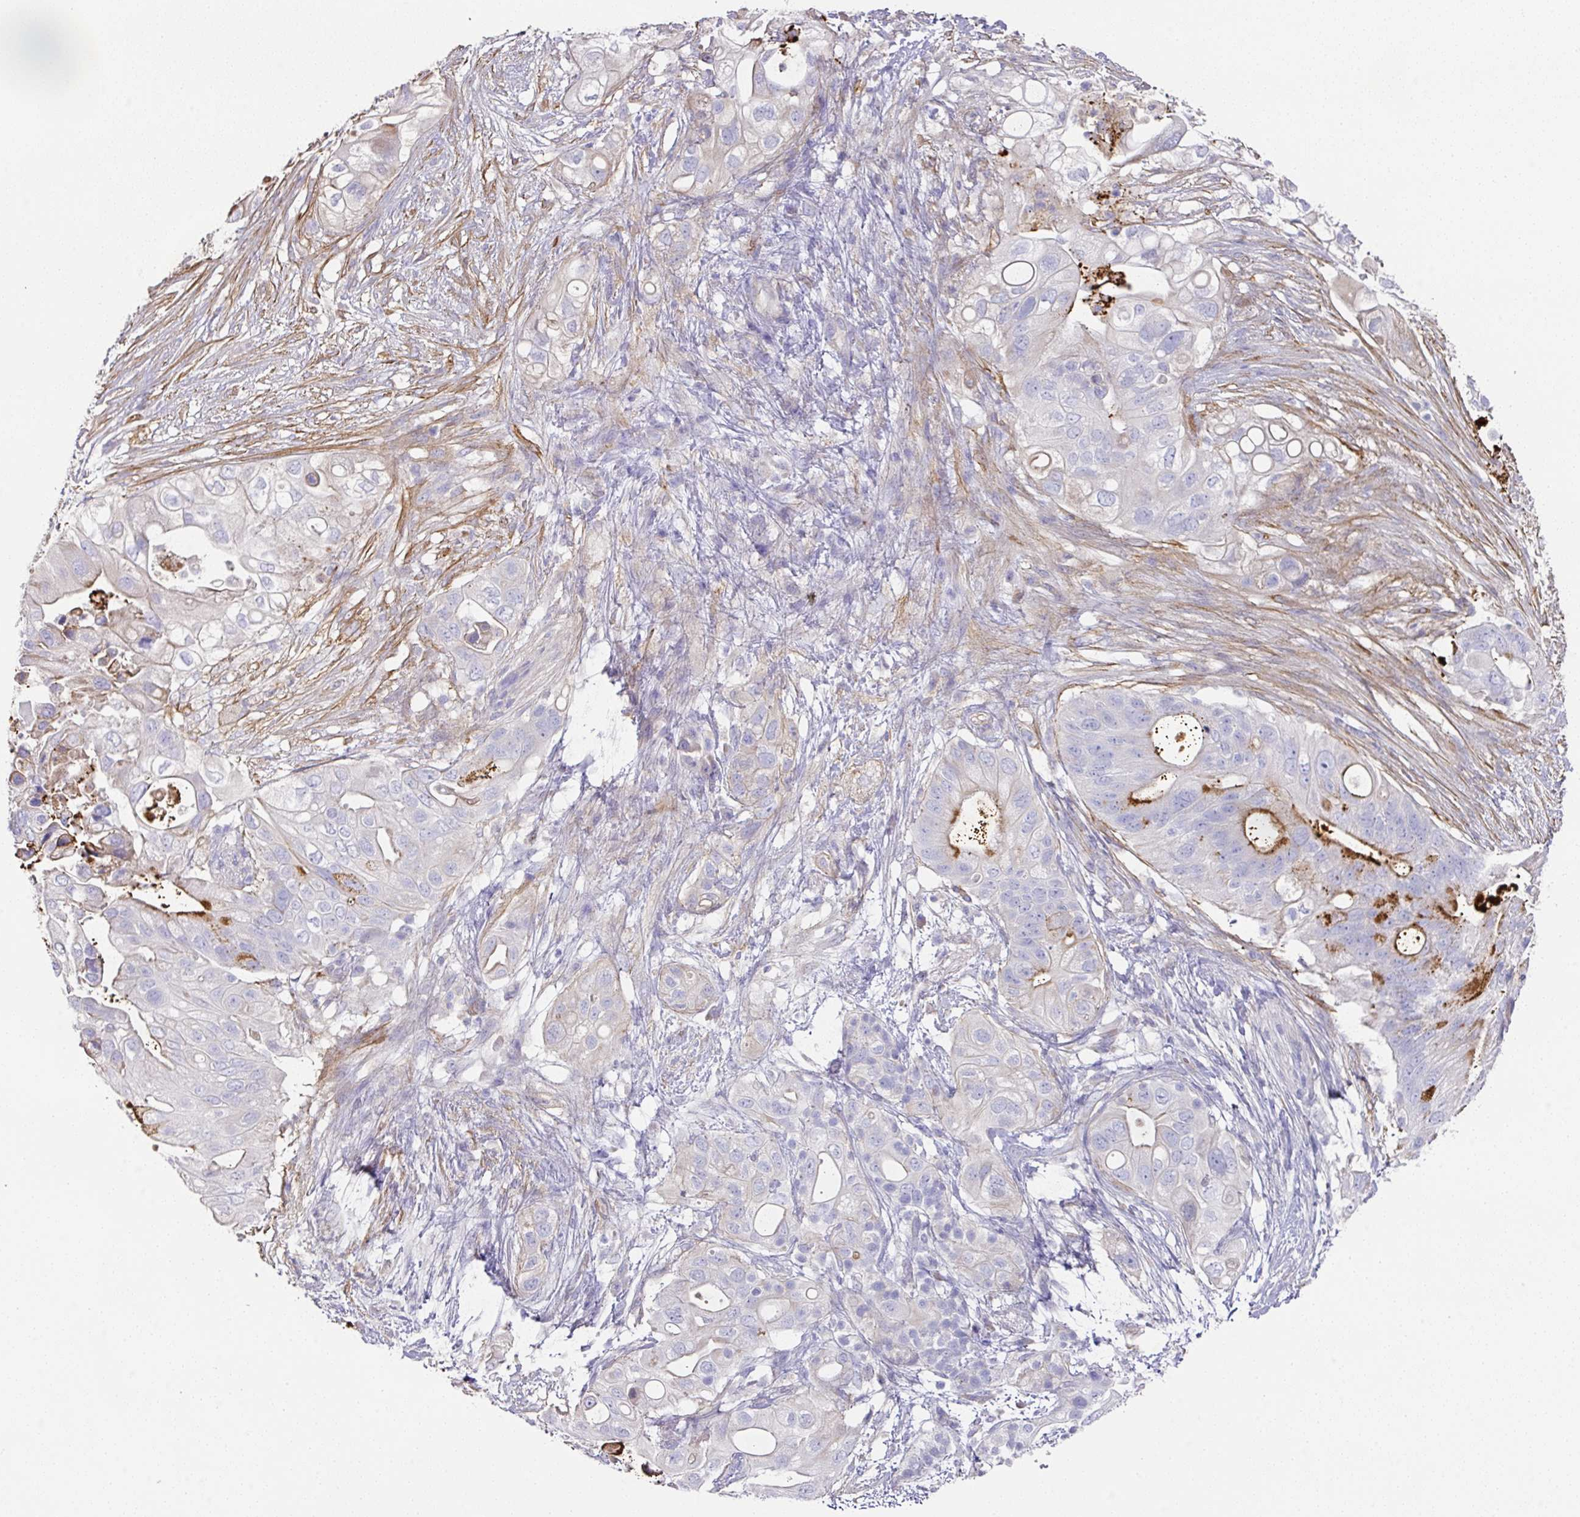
{"staining": {"intensity": "moderate", "quantity": "<25%", "location": "cytoplasmic/membranous"}, "tissue": "pancreatic cancer", "cell_type": "Tumor cells", "image_type": "cancer", "snomed": [{"axis": "morphology", "description": "Adenocarcinoma, NOS"}, {"axis": "topography", "description": "Pancreas"}], "caption": "A low amount of moderate cytoplasmic/membranous staining is seen in about <25% of tumor cells in pancreatic adenocarcinoma tissue.", "gene": "TARM1", "patient": {"sex": "female", "age": 72}}